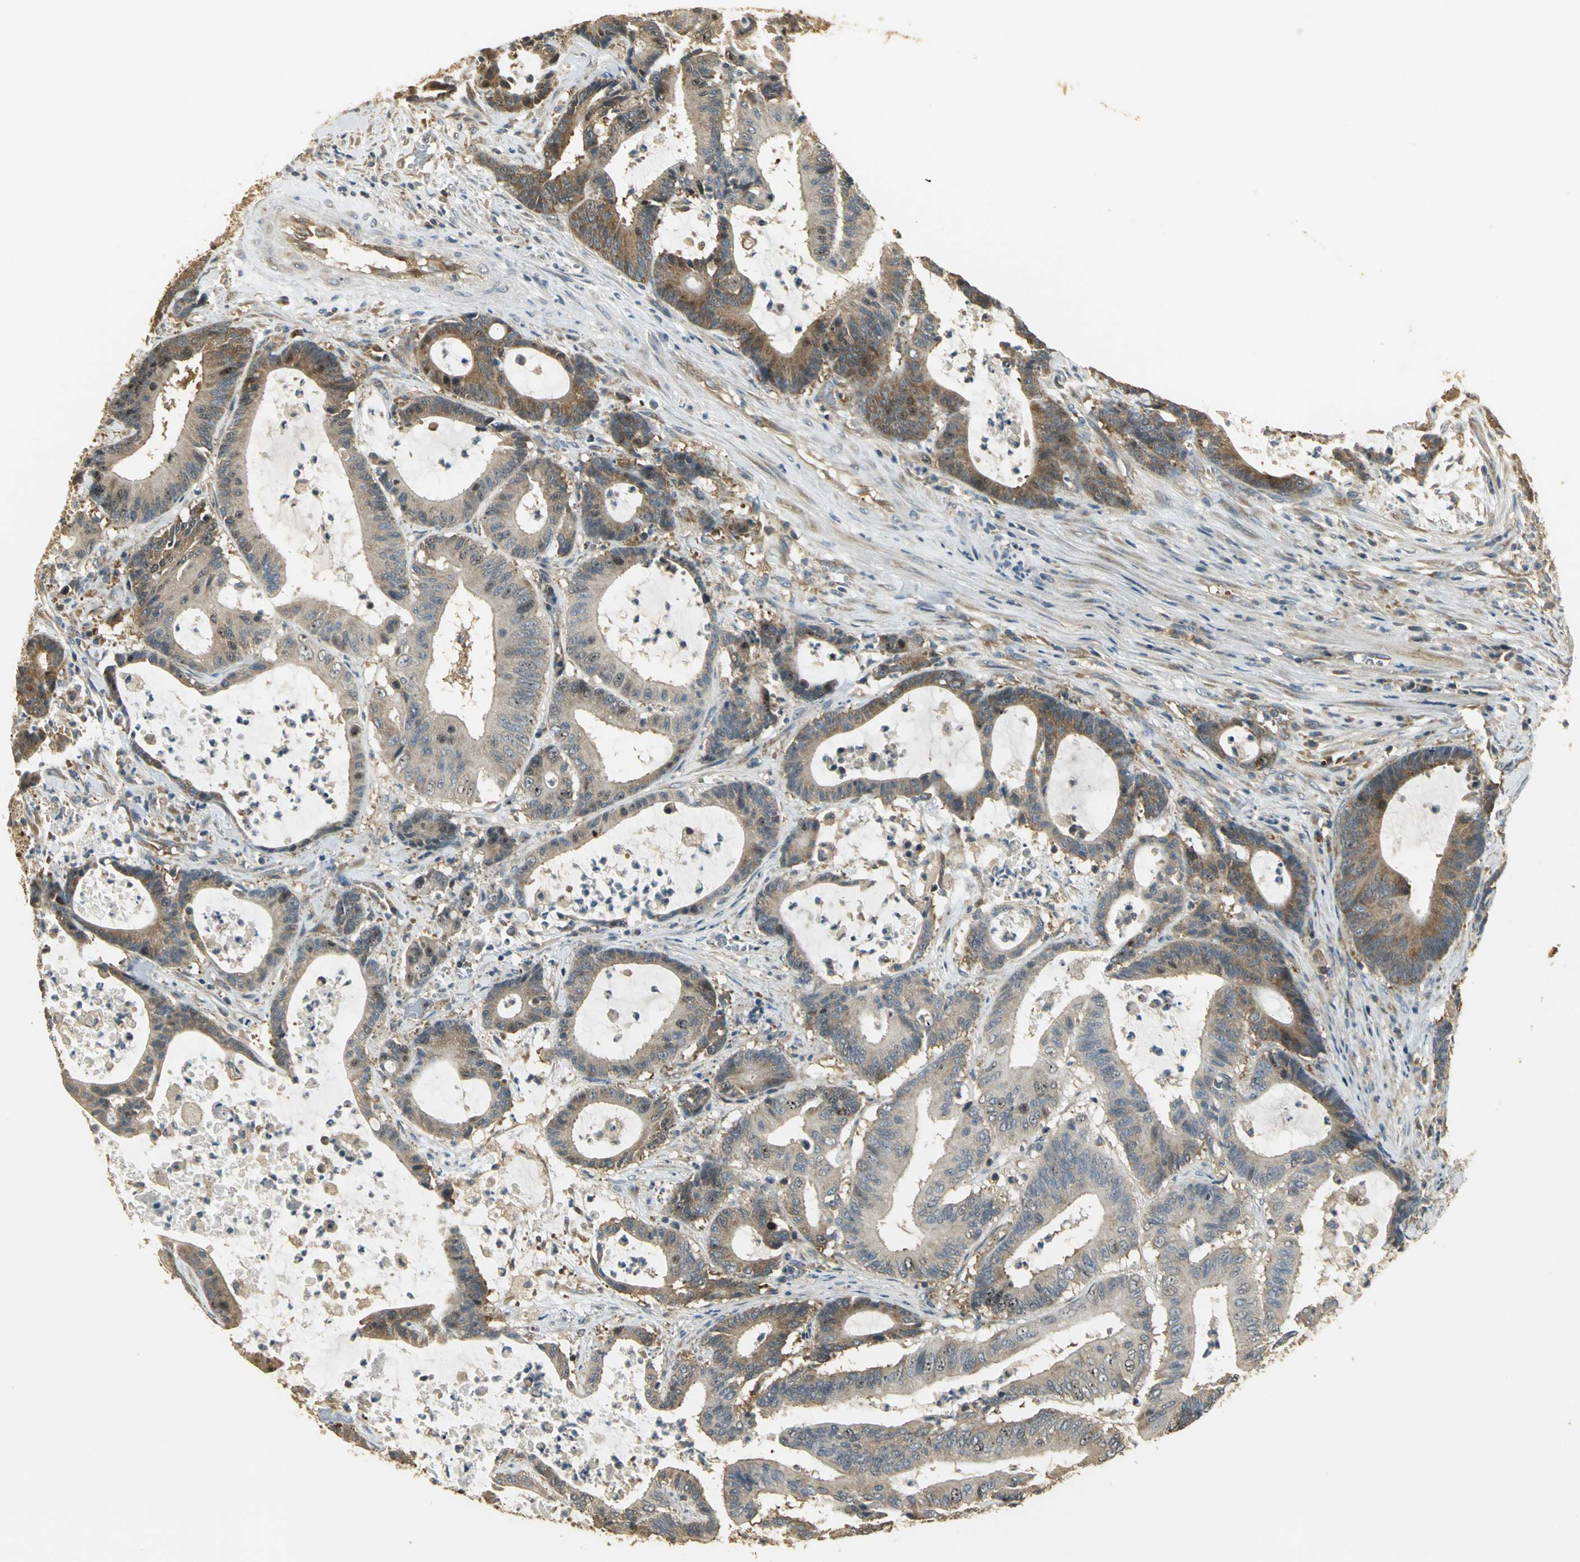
{"staining": {"intensity": "moderate", "quantity": ">75%", "location": "cytoplasmic/membranous"}, "tissue": "colorectal cancer", "cell_type": "Tumor cells", "image_type": "cancer", "snomed": [{"axis": "morphology", "description": "Adenocarcinoma, NOS"}, {"axis": "topography", "description": "Colon"}], "caption": "A medium amount of moderate cytoplasmic/membranous expression is present in about >75% of tumor cells in colorectal adenocarcinoma tissue. Using DAB (3,3'-diaminobenzidine) (brown) and hematoxylin (blue) stains, captured at high magnification using brightfield microscopy.", "gene": "RARS1", "patient": {"sex": "female", "age": 84}}